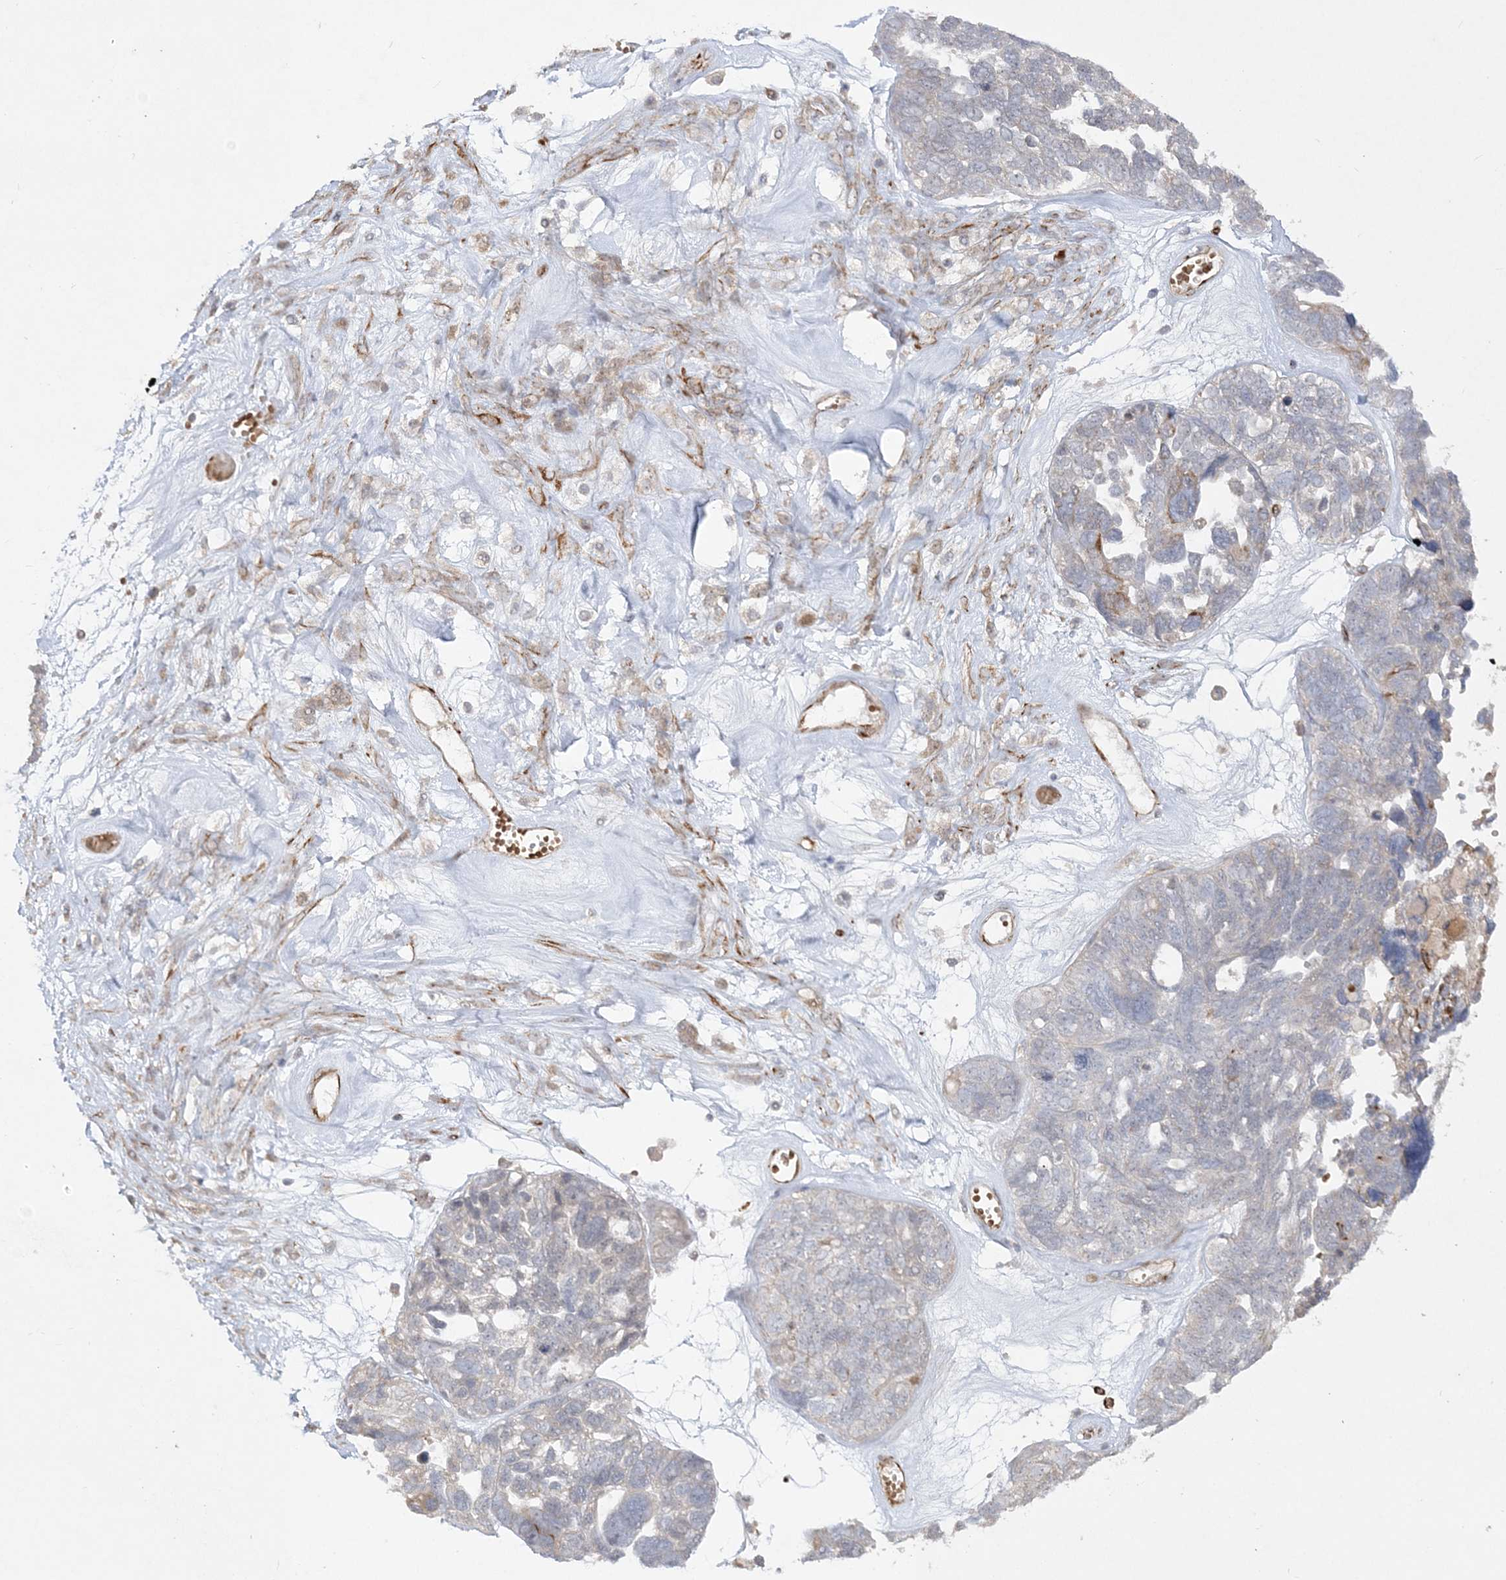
{"staining": {"intensity": "weak", "quantity": "<25%", "location": "cytoplasmic/membranous"}, "tissue": "ovarian cancer", "cell_type": "Tumor cells", "image_type": "cancer", "snomed": [{"axis": "morphology", "description": "Cystadenocarcinoma, serous, NOS"}, {"axis": "topography", "description": "Ovary"}], "caption": "Tumor cells are negative for protein expression in human ovarian cancer.", "gene": "INPP1", "patient": {"sex": "female", "age": 79}}